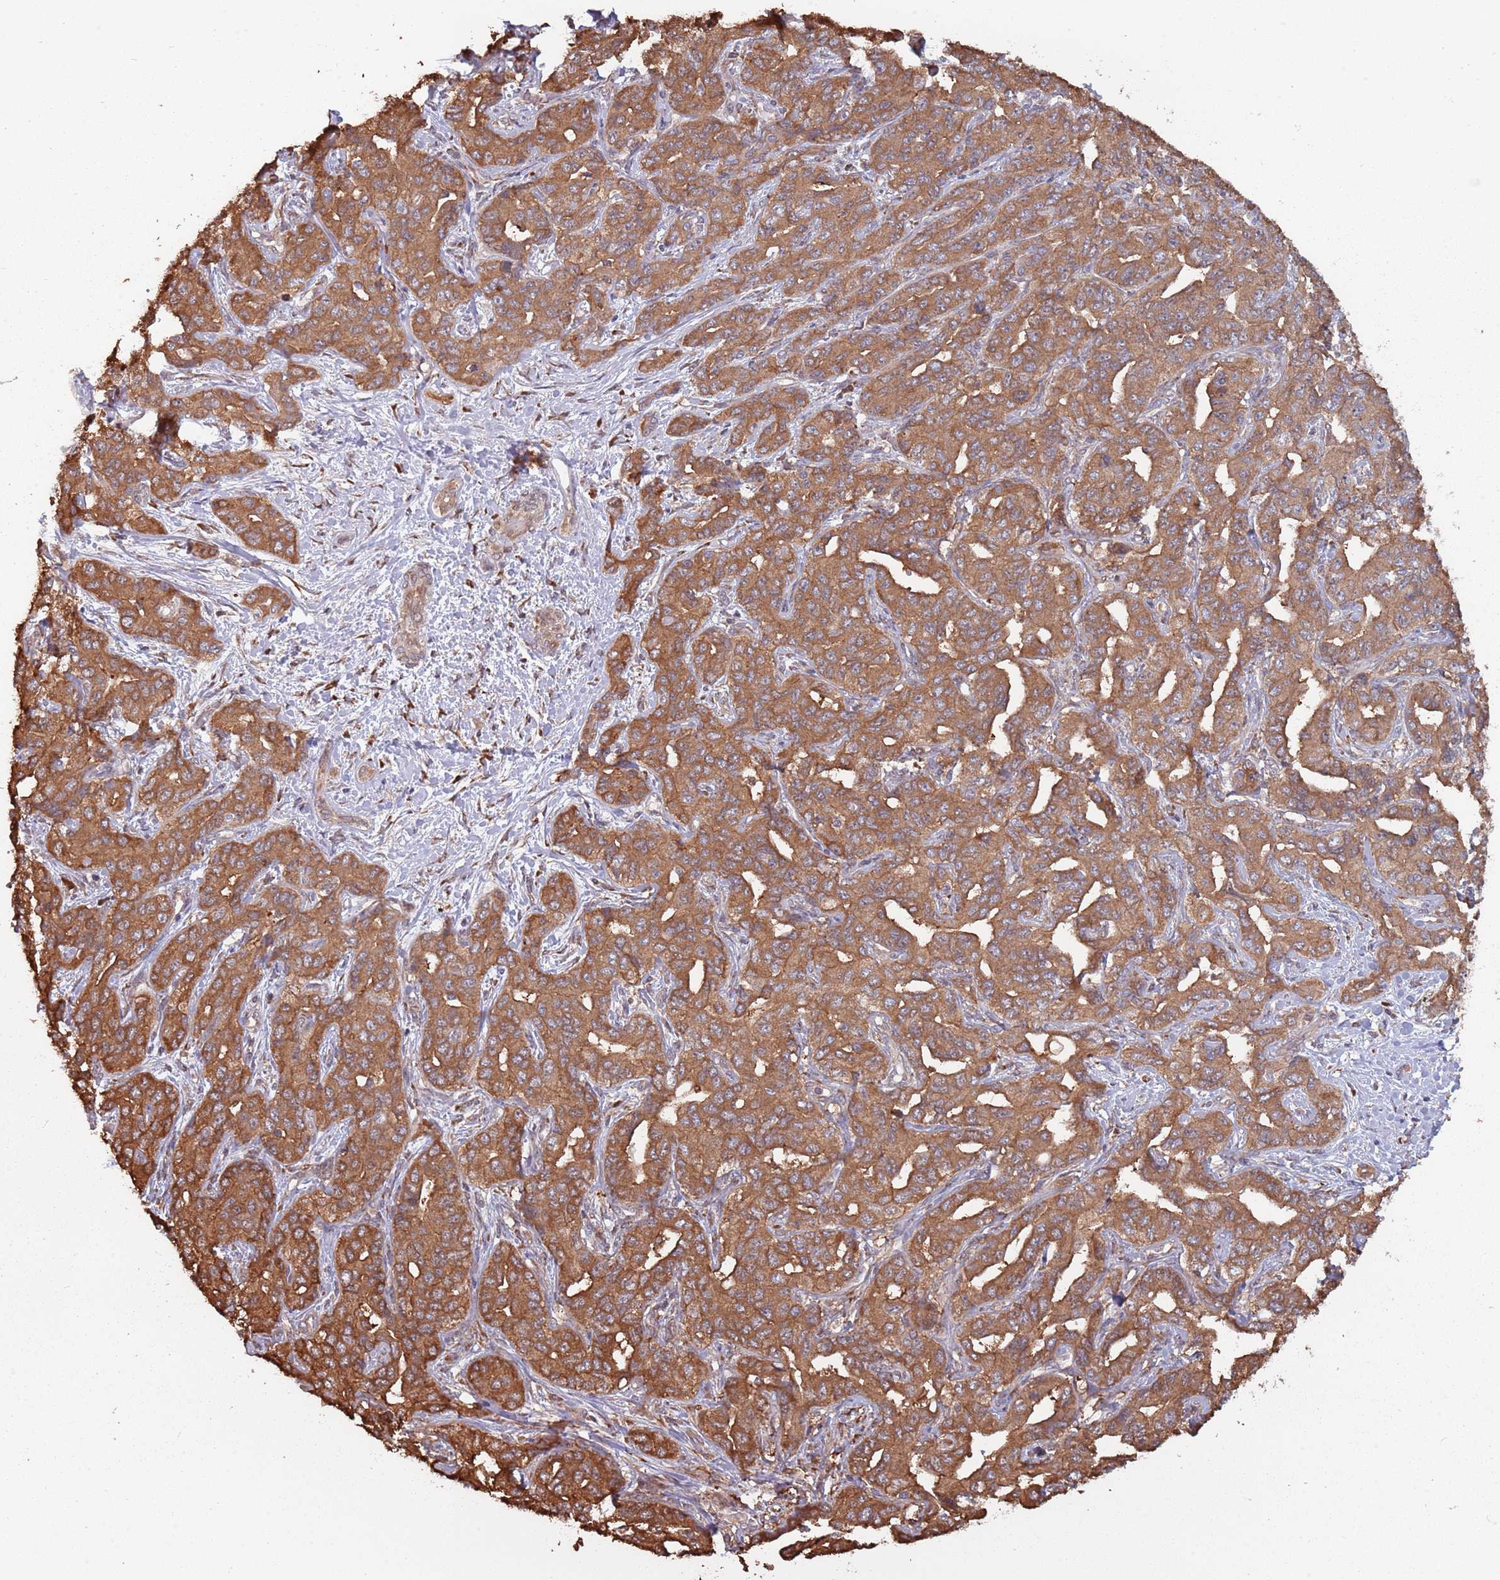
{"staining": {"intensity": "strong", "quantity": ">75%", "location": "cytoplasmic/membranous"}, "tissue": "liver cancer", "cell_type": "Tumor cells", "image_type": "cancer", "snomed": [{"axis": "morphology", "description": "Cholangiocarcinoma"}, {"axis": "topography", "description": "Liver"}], "caption": "A micrograph of human liver cancer stained for a protein shows strong cytoplasmic/membranous brown staining in tumor cells. (DAB = brown stain, brightfield microscopy at high magnification).", "gene": "COG4", "patient": {"sex": "male", "age": 59}}